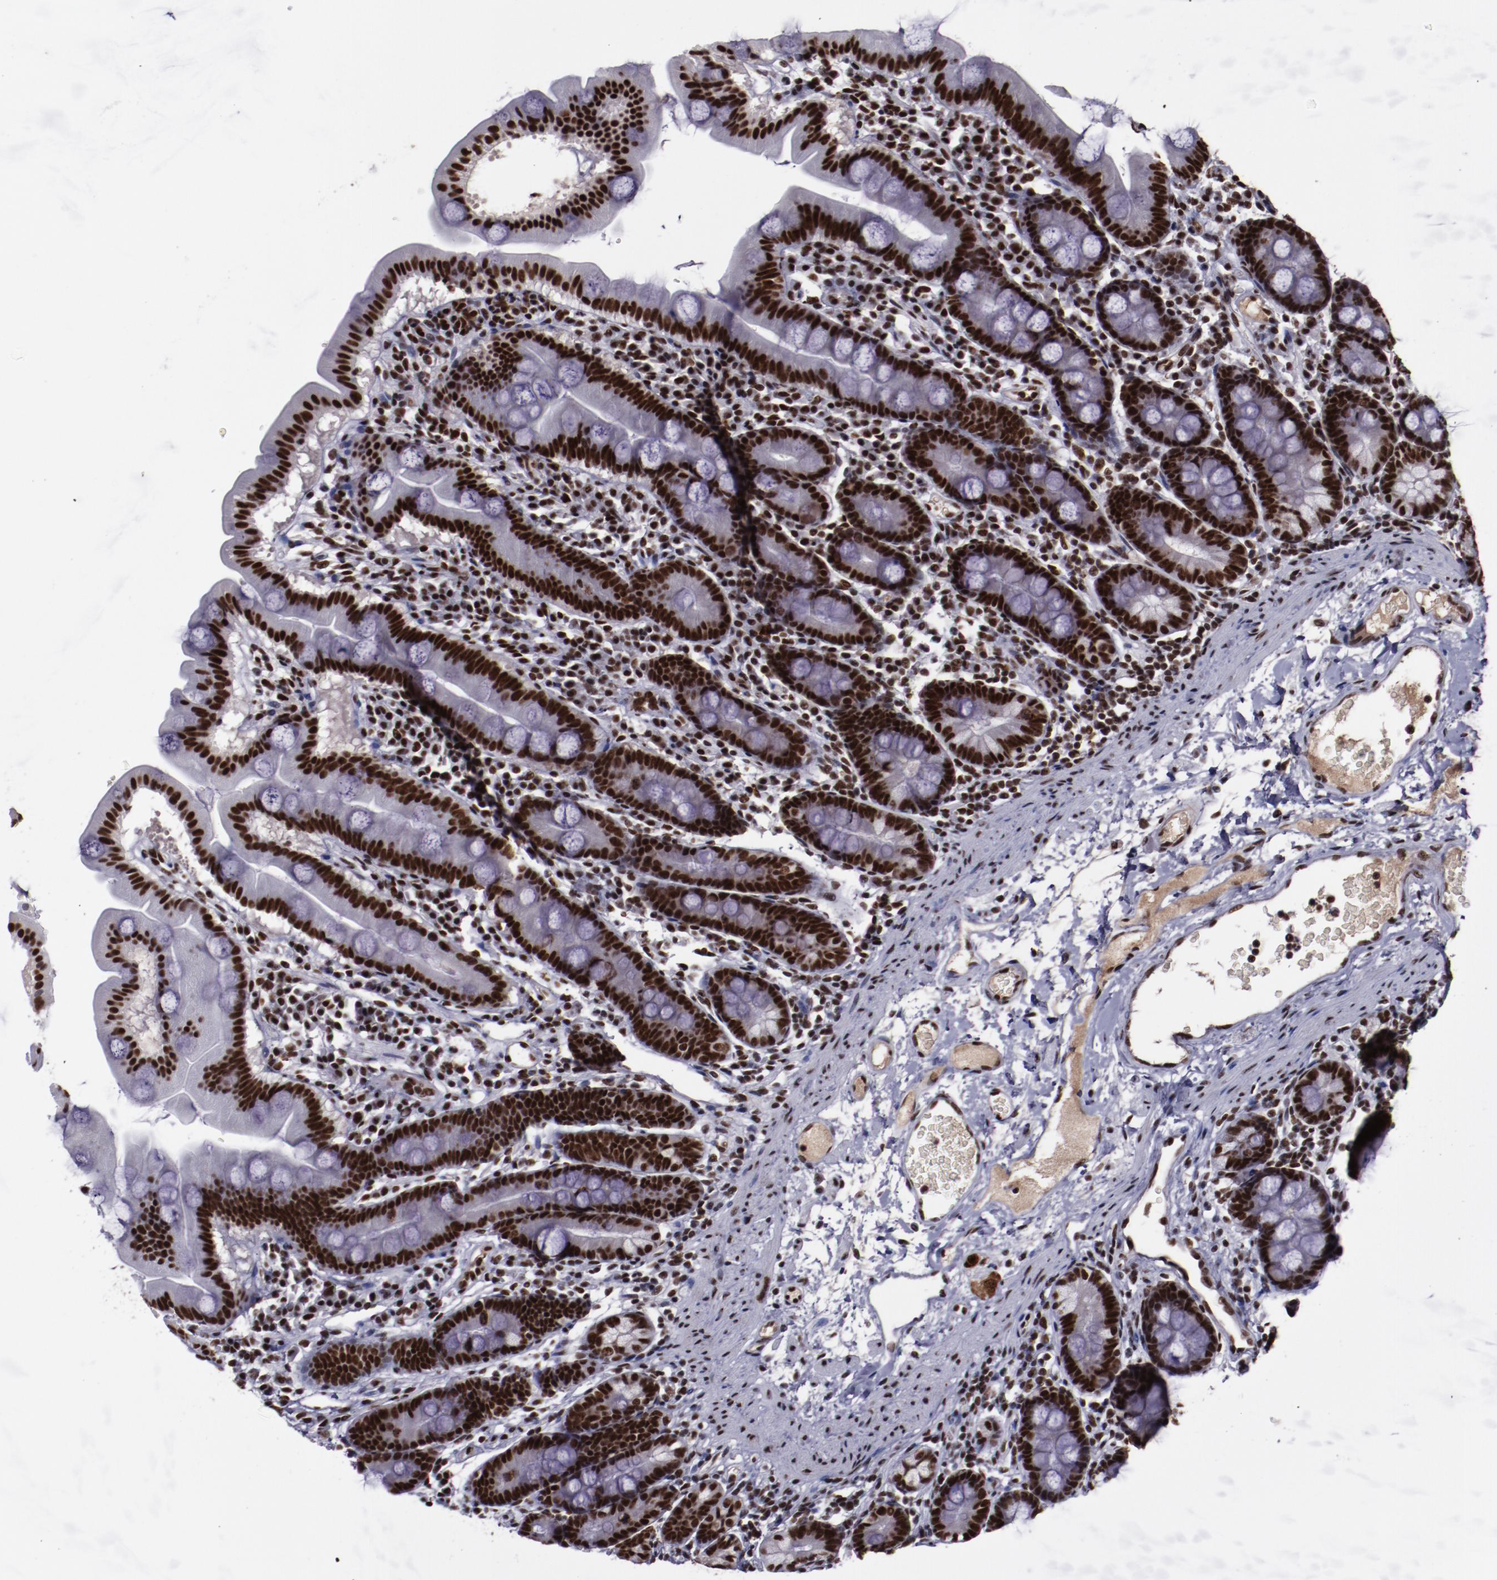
{"staining": {"intensity": "strong", "quantity": ">75%", "location": "nuclear"}, "tissue": "duodenum", "cell_type": "Glandular cells", "image_type": "normal", "snomed": [{"axis": "morphology", "description": "Normal tissue, NOS"}, {"axis": "topography", "description": "Duodenum"}], "caption": "The image shows staining of normal duodenum, revealing strong nuclear protein positivity (brown color) within glandular cells. The staining was performed using DAB, with brown indicating positive protein expression. Nuclei are stained blue with hematoxylin.", "gene": "ERH", "patient": {"sex": "male", "age": 50}}